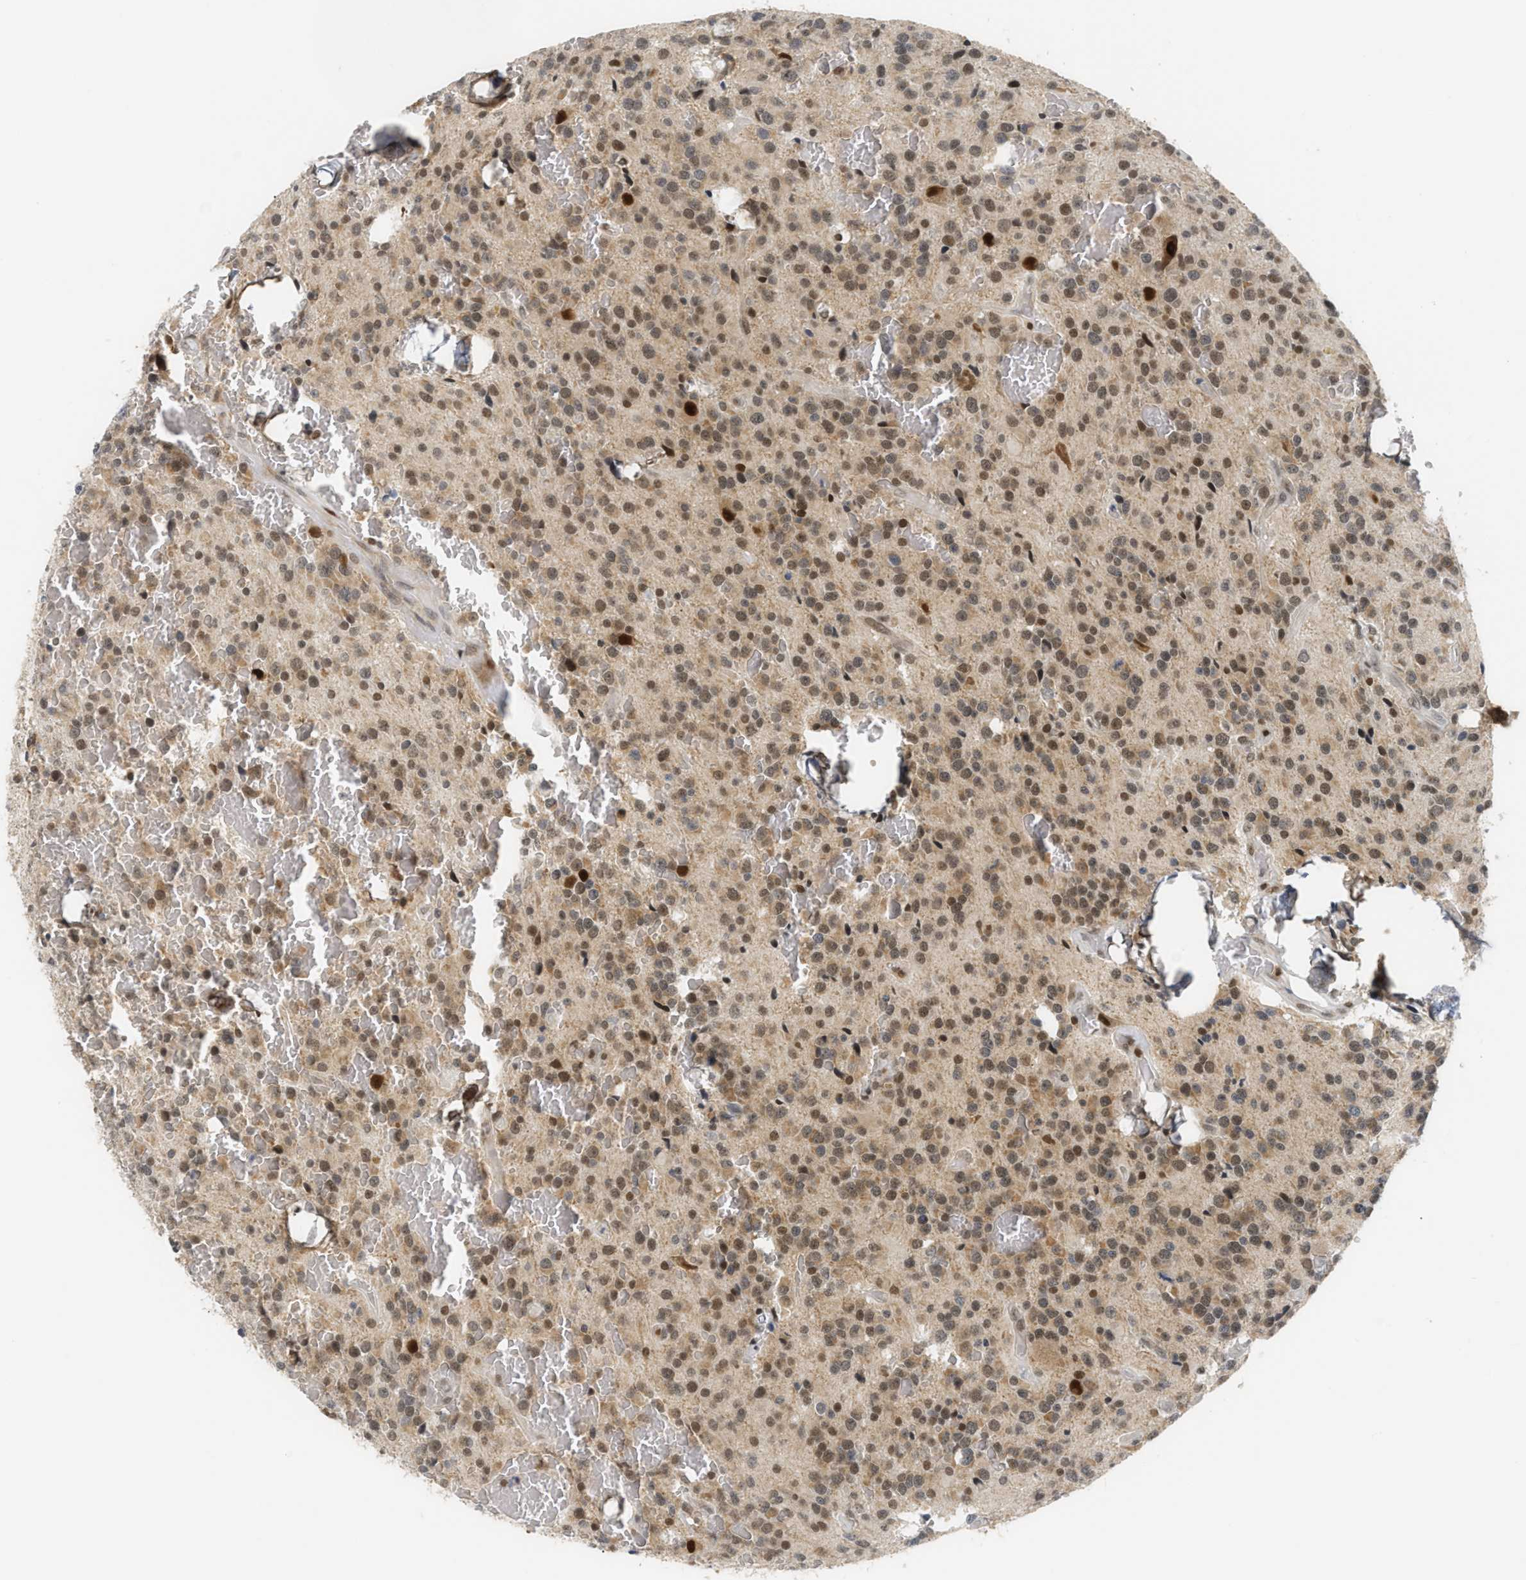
{"staining": {"intensity": "moderate", "quantity": ">75%", "location": "nuclear"}, "tissue": "glioma", "cell_type": "Tumor cells", "image_type": "cancer", "snomed": [{"axis": "morphology", "description": "Glioma, malignant, Low grade"}, {"axis": "topography", "description": "Brain"}], "caption": "Immunohistochemical staining of malignant glioma (low-grade) demonstrates medium levels of moderate nuclear protein expression in approximately >75% of tumor cells.", "gene": "SSBP2", "patient": {"sex": "male", "age": 58}}